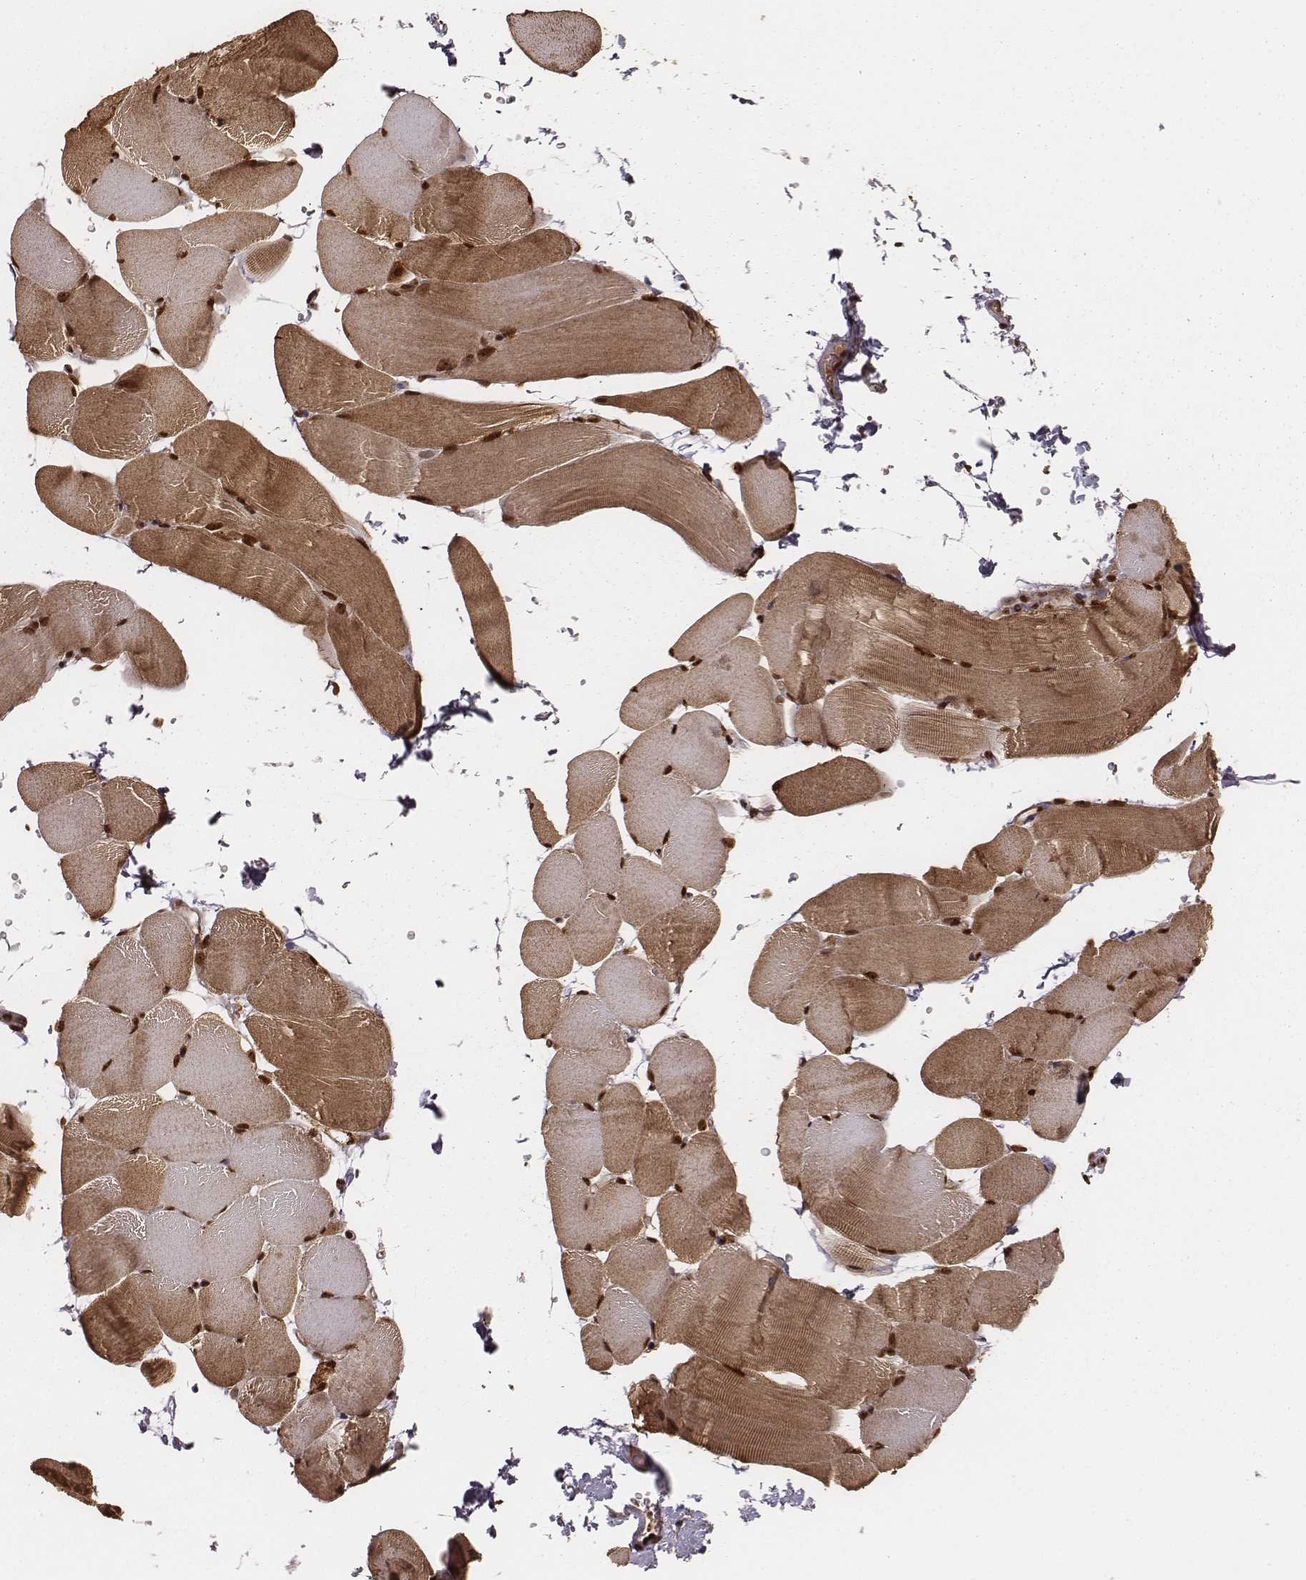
{"staining": {"intensity": "strong", "quantity": ">75%", "location": "cytoplasmic/membranous,nuclear"}, "tissue": "skeletal muscle", "cell_type": "Myocytes", "image_type": "normal", "snomed": [{"axis": "morphology", "description": "Normal tissue, NOS"}, {"axis": "topography", "description": "Skeletal muscle"}], "caption": "Strong cytoplasmic/membranous,nuclear protein staining is appreciated in about >75% of myocytes in skeletal muscle.", "gene": "NFX1", "patient": {"sex": "female", "age": 37}}